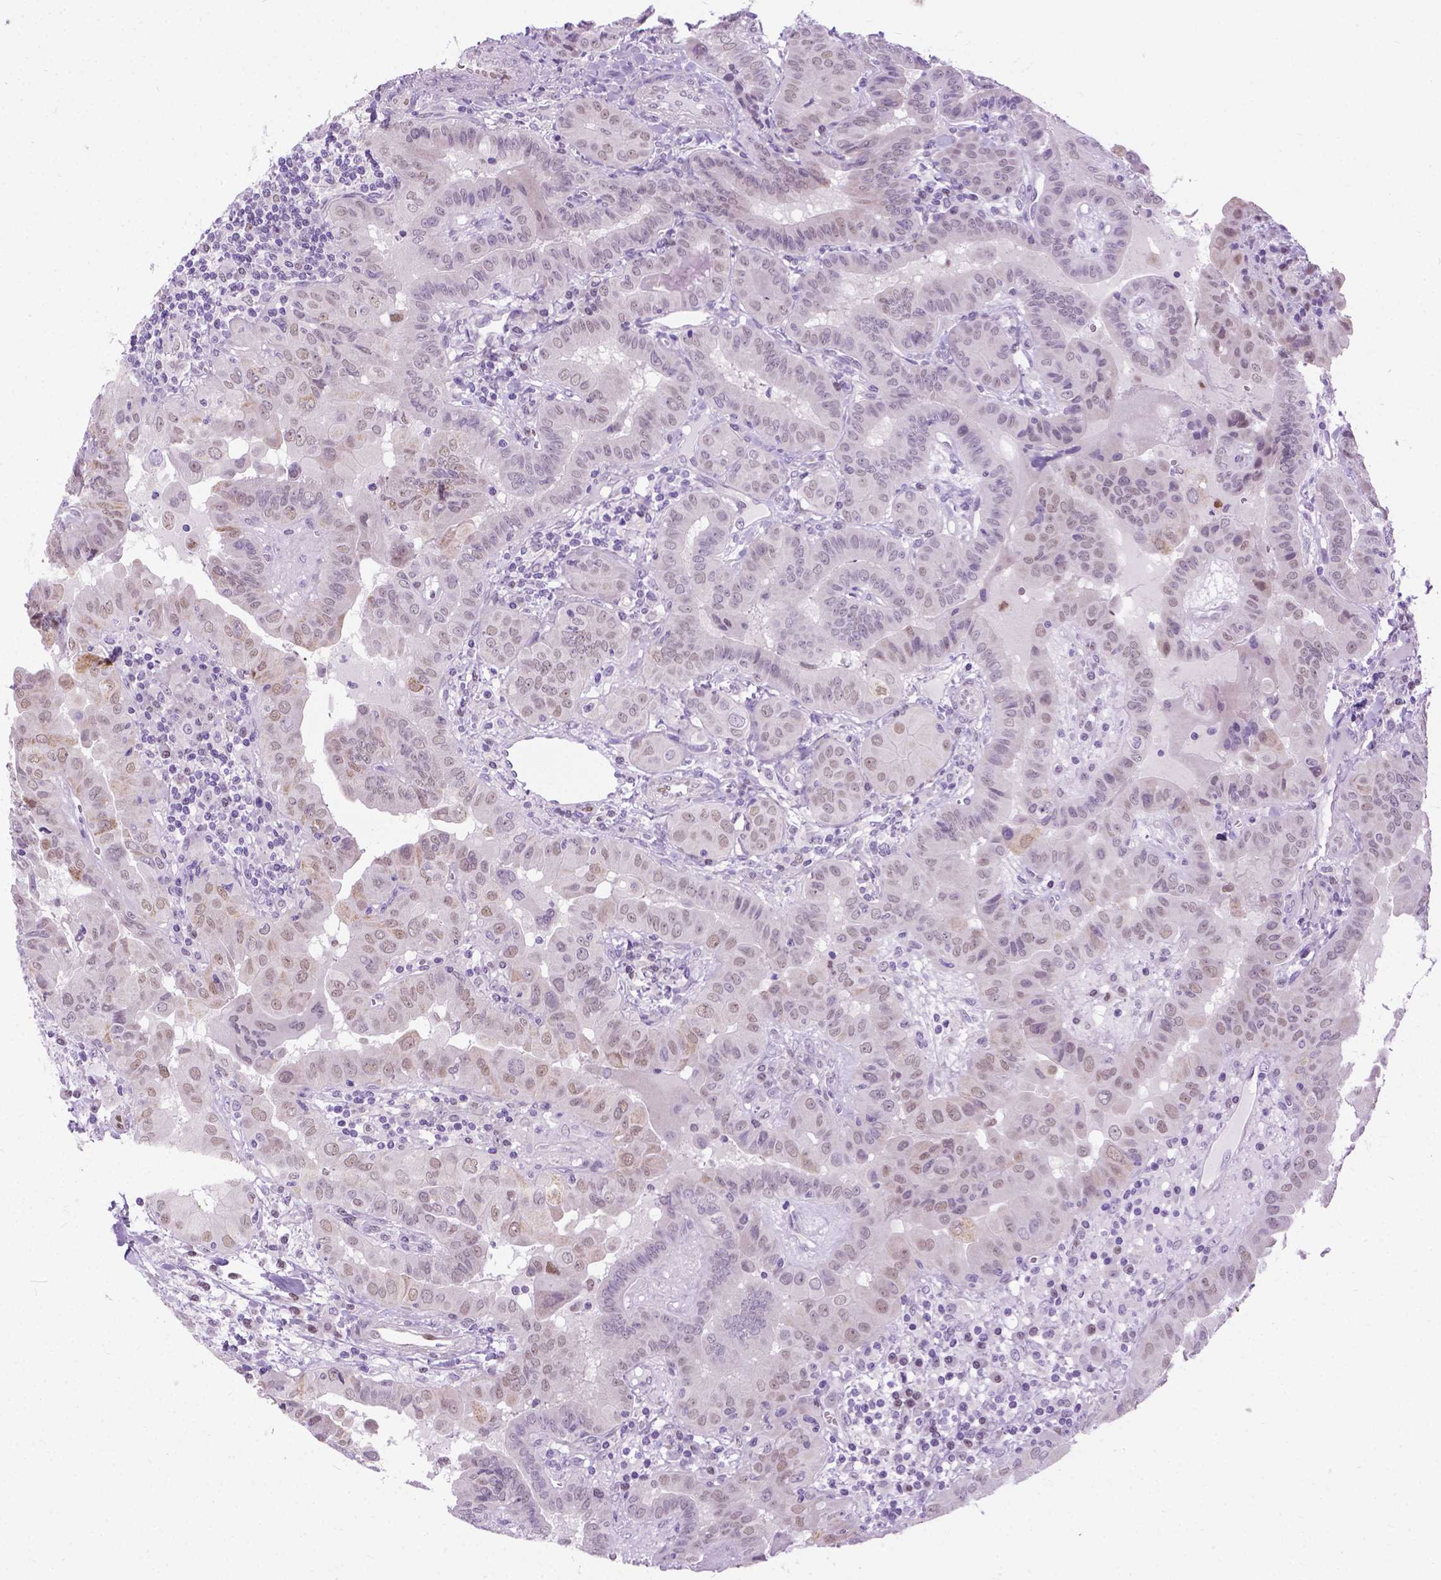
{"staining": {"intensity": "weak", "quantity": "25%-75%", "location": "nuclear"}, "tissue": "thyroid cancer", "cell_type": "Tumor cells", "image_type": "cancer", "snomed": [{"axis": "morphology", "description": "Papillary adenocarcinoma, NOS"}, {"axis": "topography", "description": "Thyroid gland"}], "caption": "Brown immunohistochemical staining in human papillary adenocarcinoma (thyroid) demonstrates weak nuclear positivity in about 25%-75% of tumor cells.", "gene": "APCDD1L", "patient": {"sex": "female", "age": 37}}